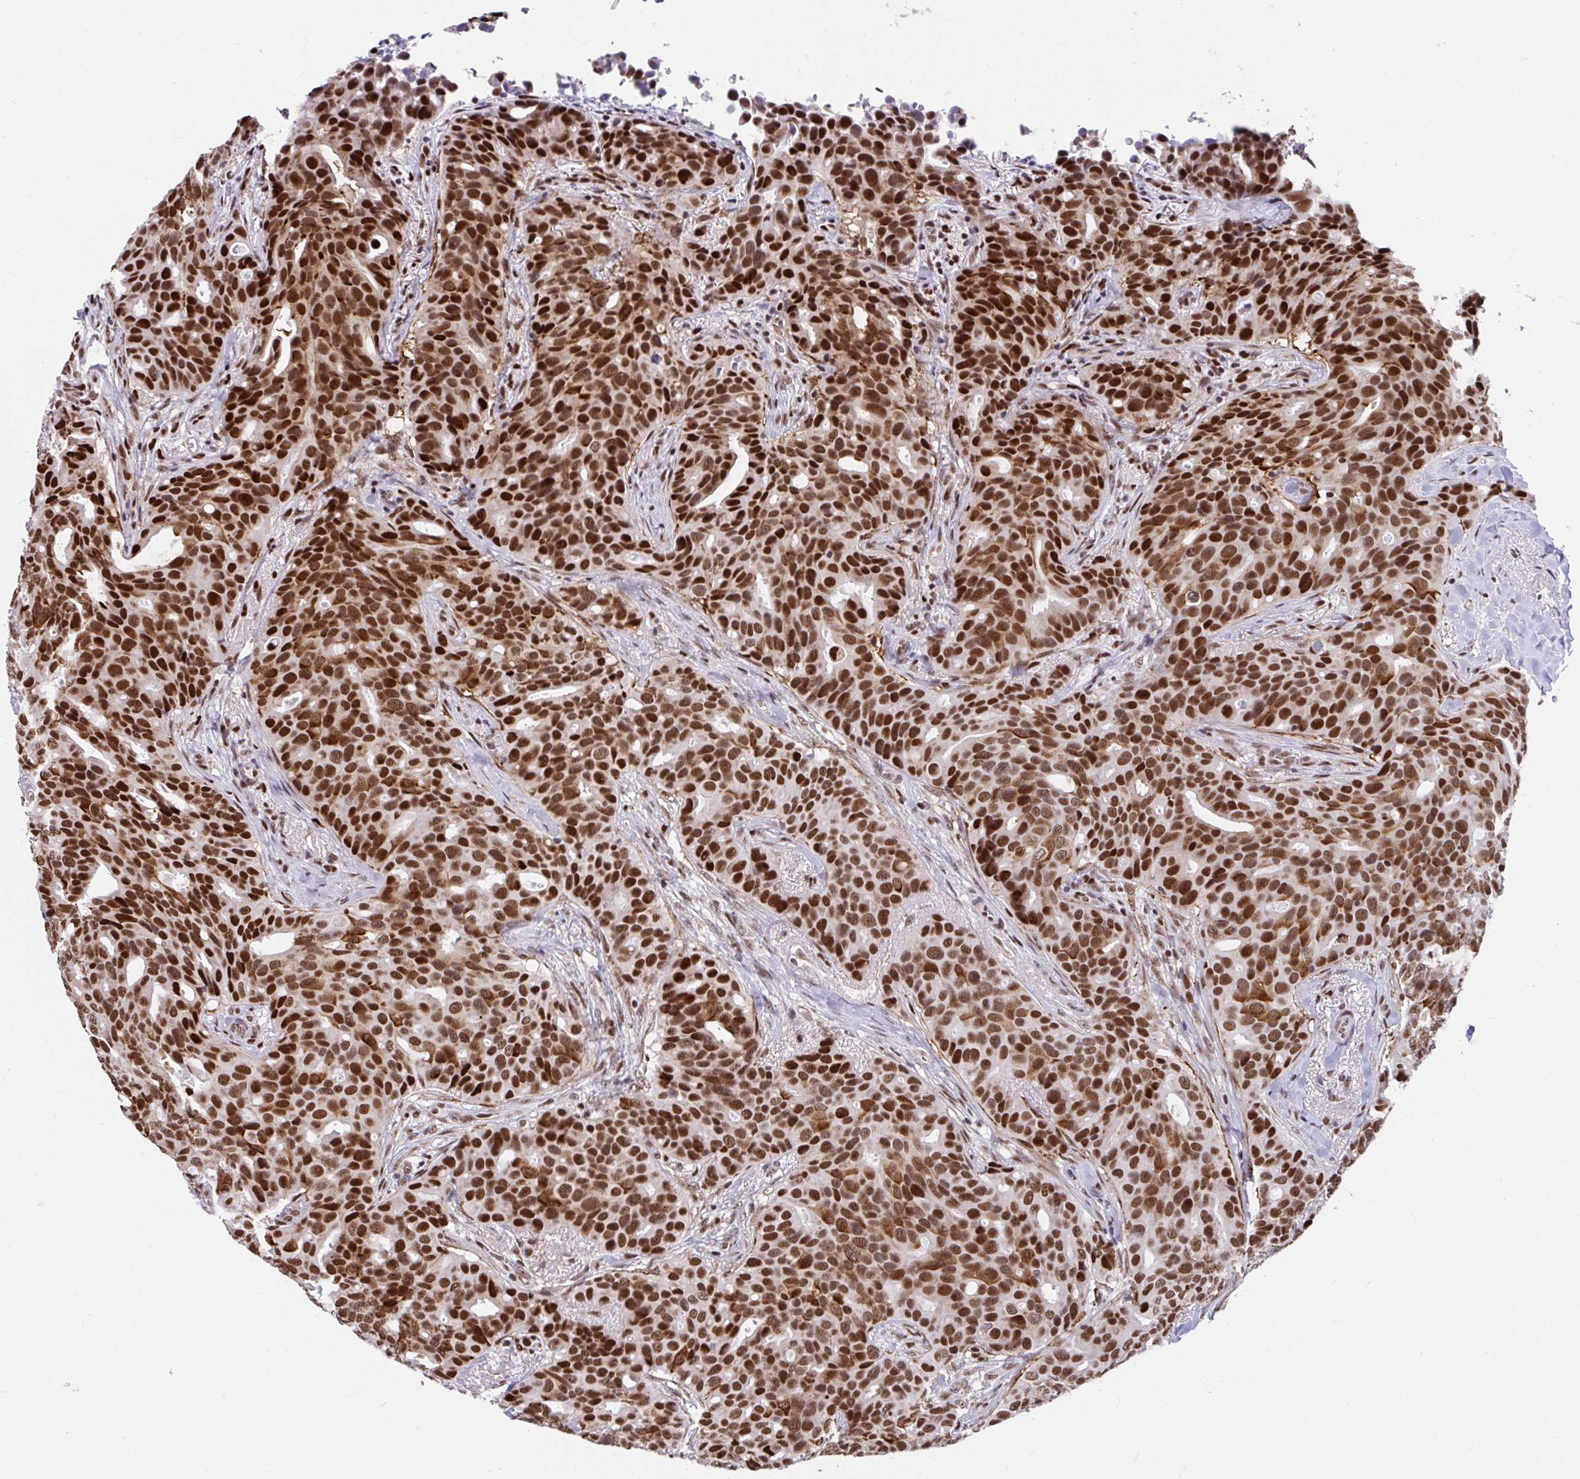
{"staining": {"intensity": "strong", "quantity": ">75%", "location": "nuclear"}, "tissue": "breast cancer", "cell_type": "Tumor cells", "image_type": "cancer", "snomed": [{"axis": "morphology", "description": "Duct carcinoma"}, {"axis": "topography", "description": "Breast"}], "caption": "Immunohistochemical staining of human breast cancer (invasive ductal carcinoma) reveals high levels of strong nuclear protein staining in about >75% of tumor cells.", "gene": "SLC35C2", "patient": {"sex": "female", "age": 54}}